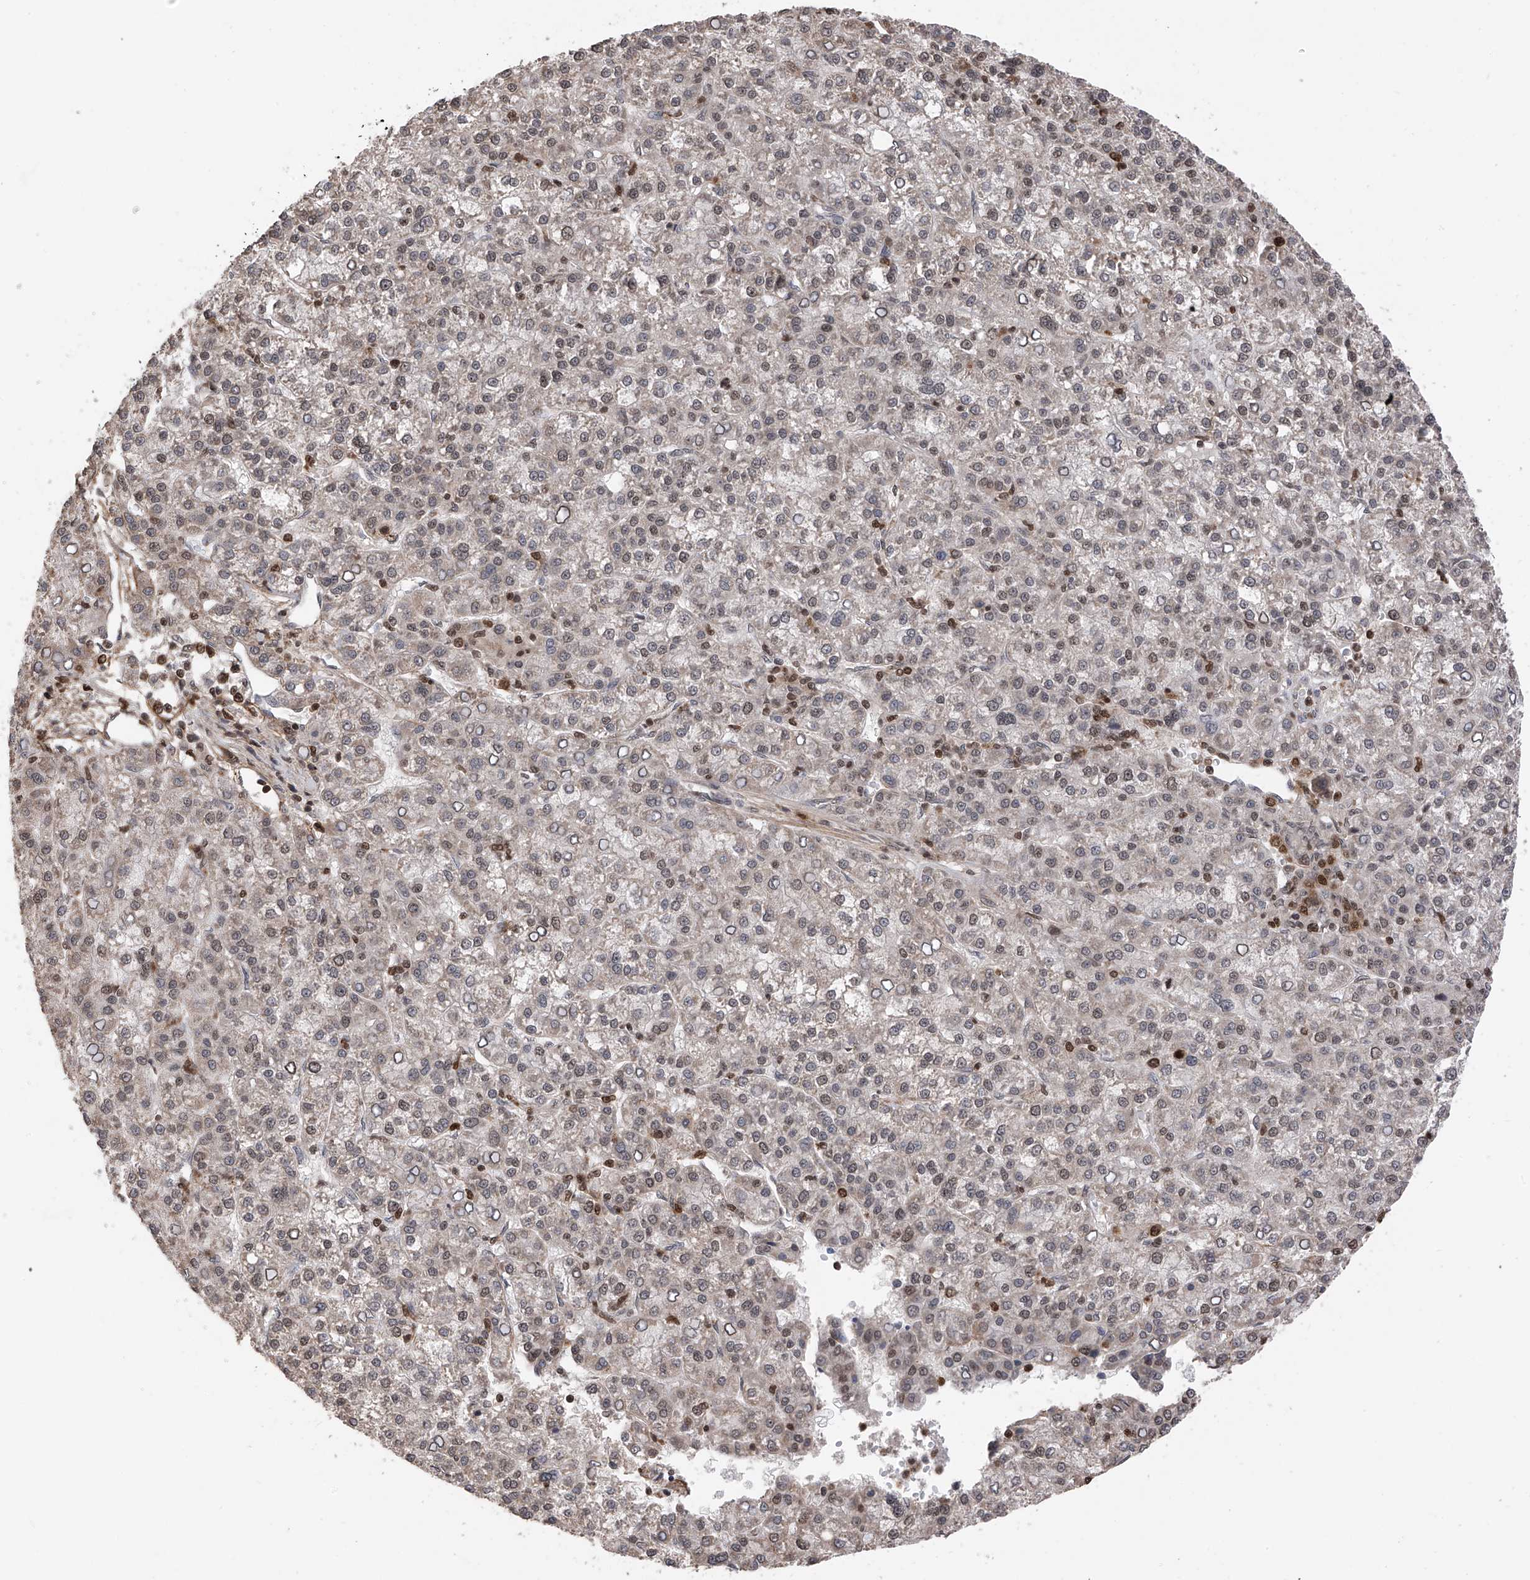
{"staining": {"intensity": "weak", "quantity": "<25%", "location": "nuclear"}, "tissue": "liver cancer", "cell_type": "Tumor cells", "image_type": "cancer", "snomed": [{"axis": "morphology", "description": "Carcinoma, Hepatocellular, NOS"}, {"axis": "topography", "description": "Liver"}], "caption": "Immunohistochemistry (IHC) photomicrograph of neoplastic tissue: human liver cancer (hepatocellular carcinoma) stained with DAB (3,3'-diaminobenzidine) displays no significant protein staining in tumor cells. (DAB (3,3'-diaminobenzidine) immunohistochemistry with hematoxylin counter stain).", "gene": "DNAJC9", "patient": {"sex": "female", "age": 58}}